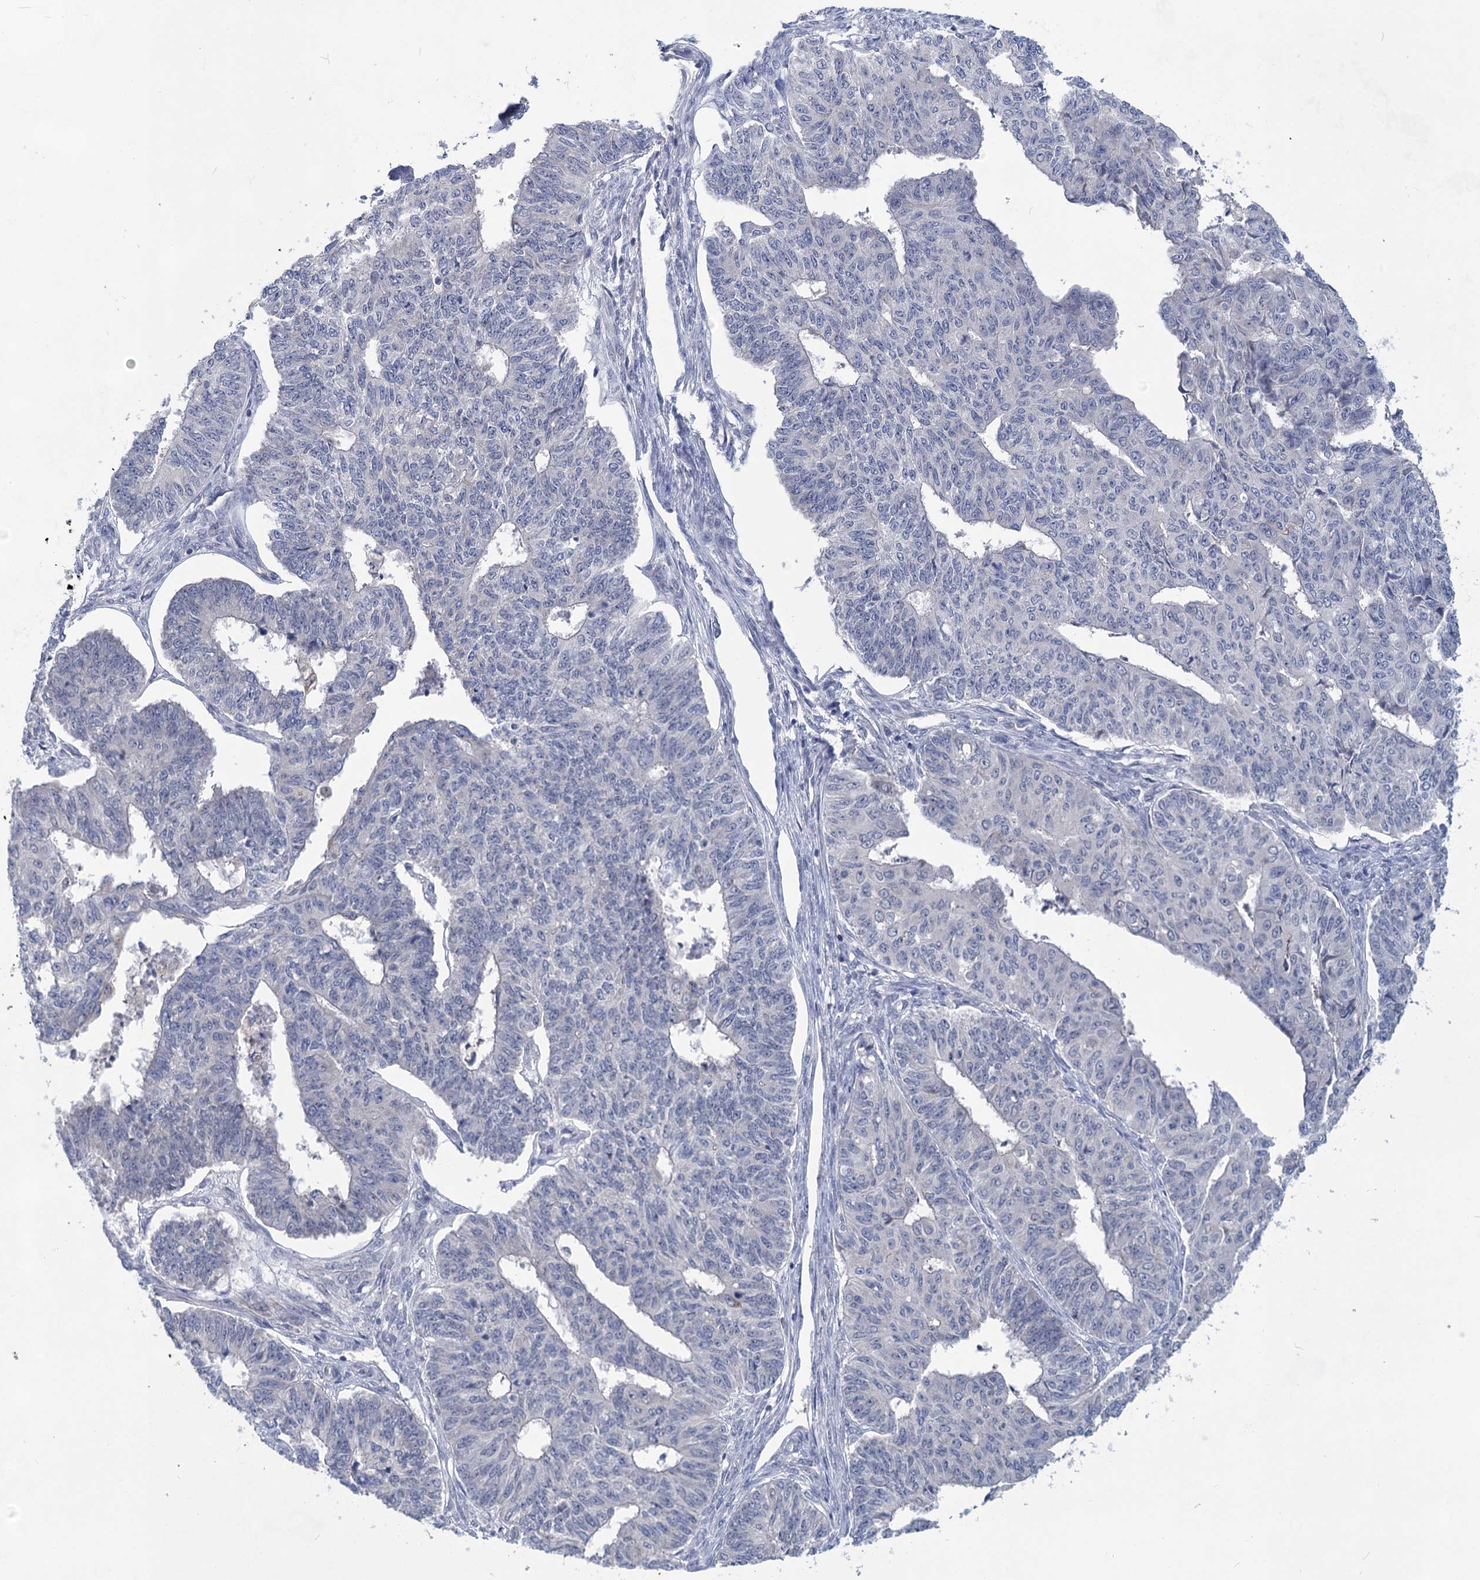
{"staining": {"intensity": "negative", "quantity": "none", "location": "none"}, "tissue": "endometrial cancer", "cell_type": "Tumor cells", "image_type": "cancer", "snomed": [{"axis": "morphology", "description": "Adenocarcinoma, NOS"}, {"axis": "topography", "description": "Endometrium"}], "caption": "High power microscopy micrograph of an IHC micrograph of endometrial cancer, revealing no significant positivity in tumor cells. The staining is performed using DAB (3,3'-diaminobenzidine) brown chromogen with nuclei counter-stained in using hematoxylin.", "gene": "TTC17", "patient": {"sex": "female", "age": 32}}